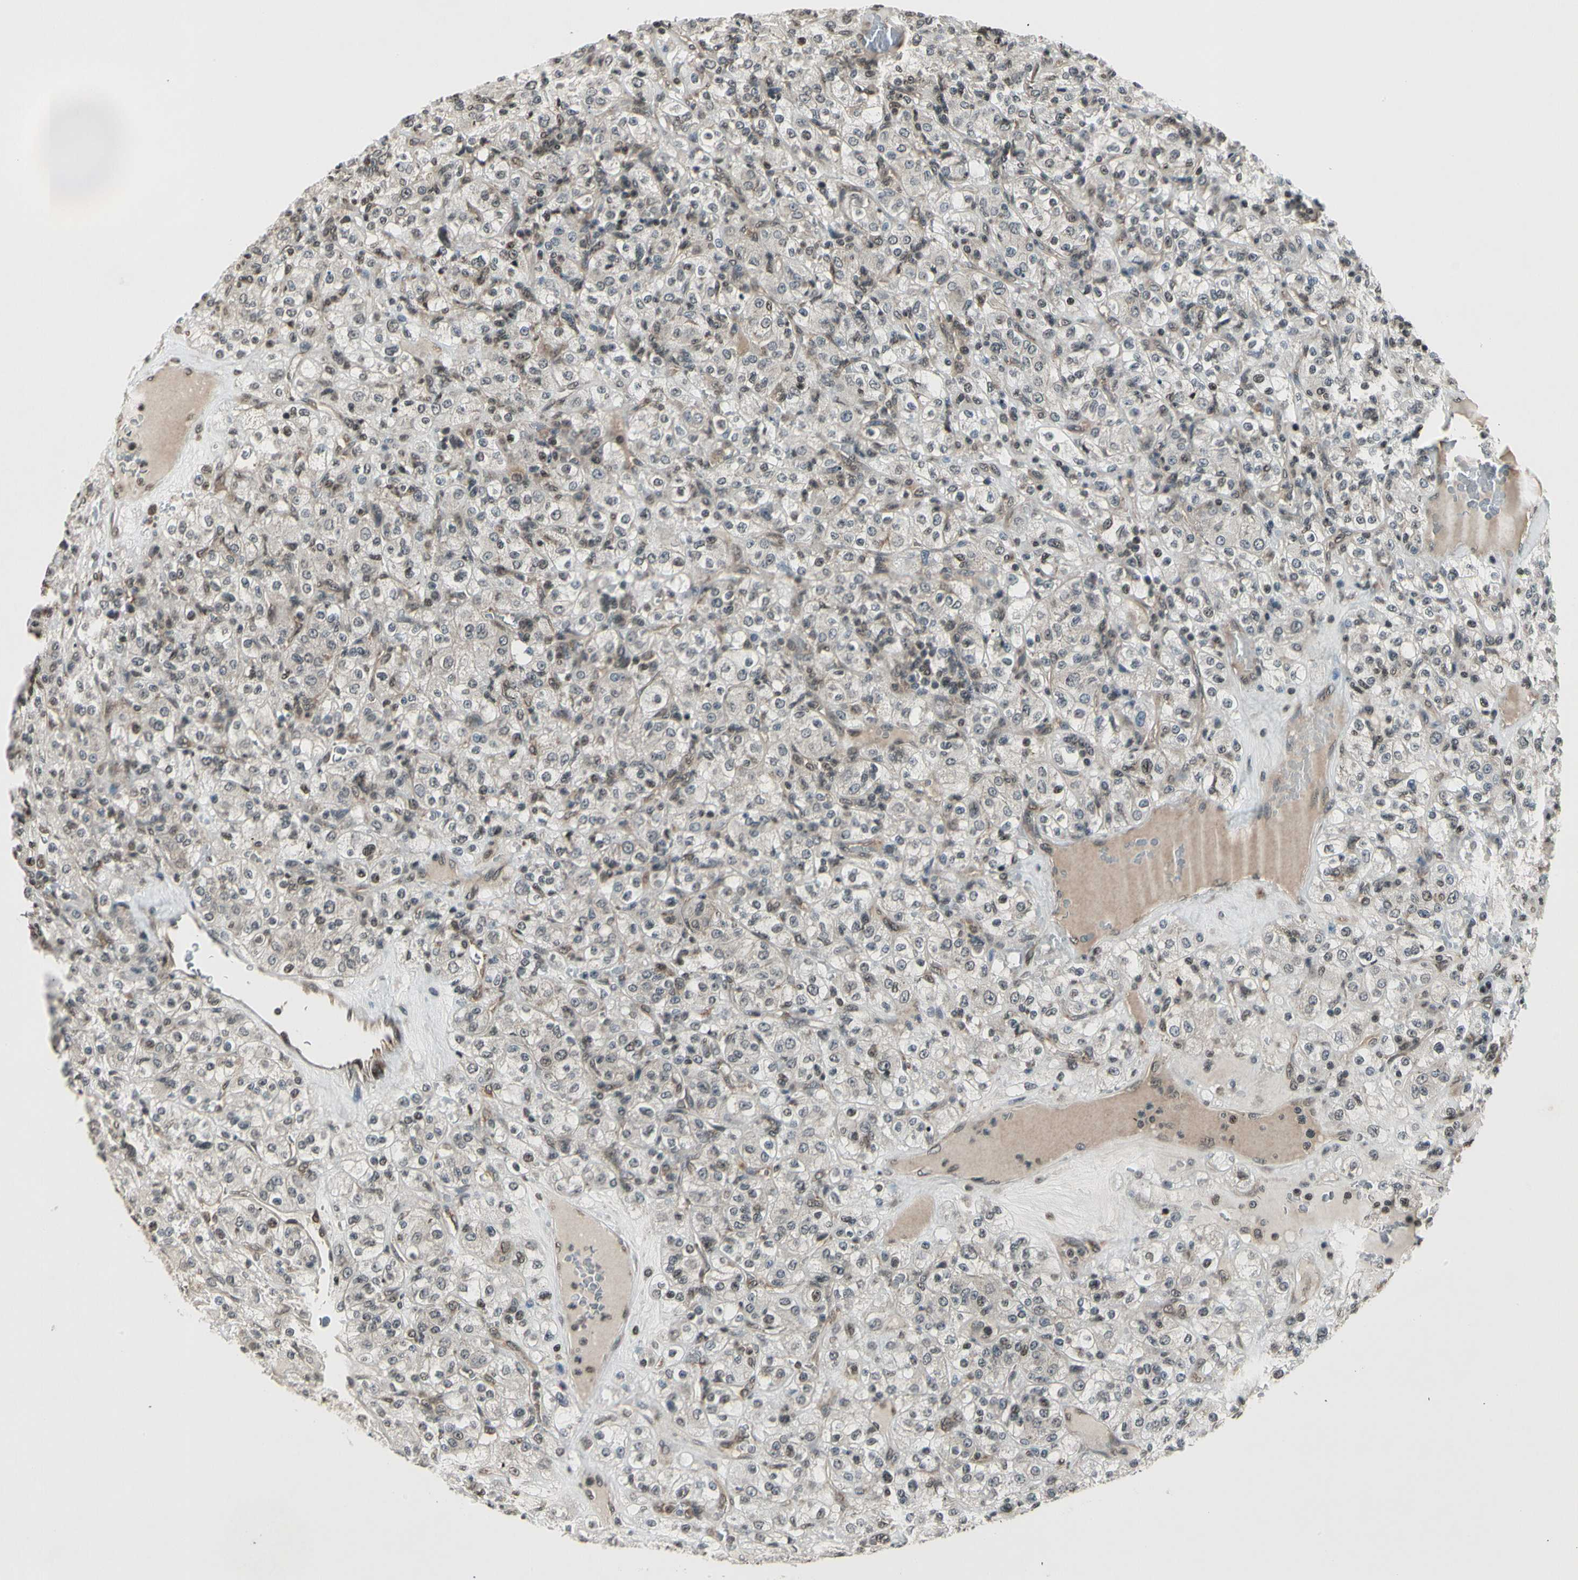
{"staining": {"intensity": "negative", "quantity": "none", "location": "none"}, "tissue": "renal cancer", "cell_type": "Tumor cells", "image_type": "cancer", "snomed": [{"axis": "morphology", "description": "Normal tissue, NOS"}, {"axis": "morphology", "description": "Adenocarcinoma, NOS"}, {"axis": "topography", "description": "Kidney"}], "caption": "DAB (3,3'-diaminobenzidine) immunohistochemical staining of human renal cancer (adenocarcinoma) demonstrates no significant expression in tumor cells. The staining was performed using DAB (3,3'-diaminobenzidine) to visualize the protein expression in brown, while the nuclei were stained in blue with hematoxylin (Magnification: 20x).", "gene": "SMN2", "patient": {"sex": "female", "age": 72}}